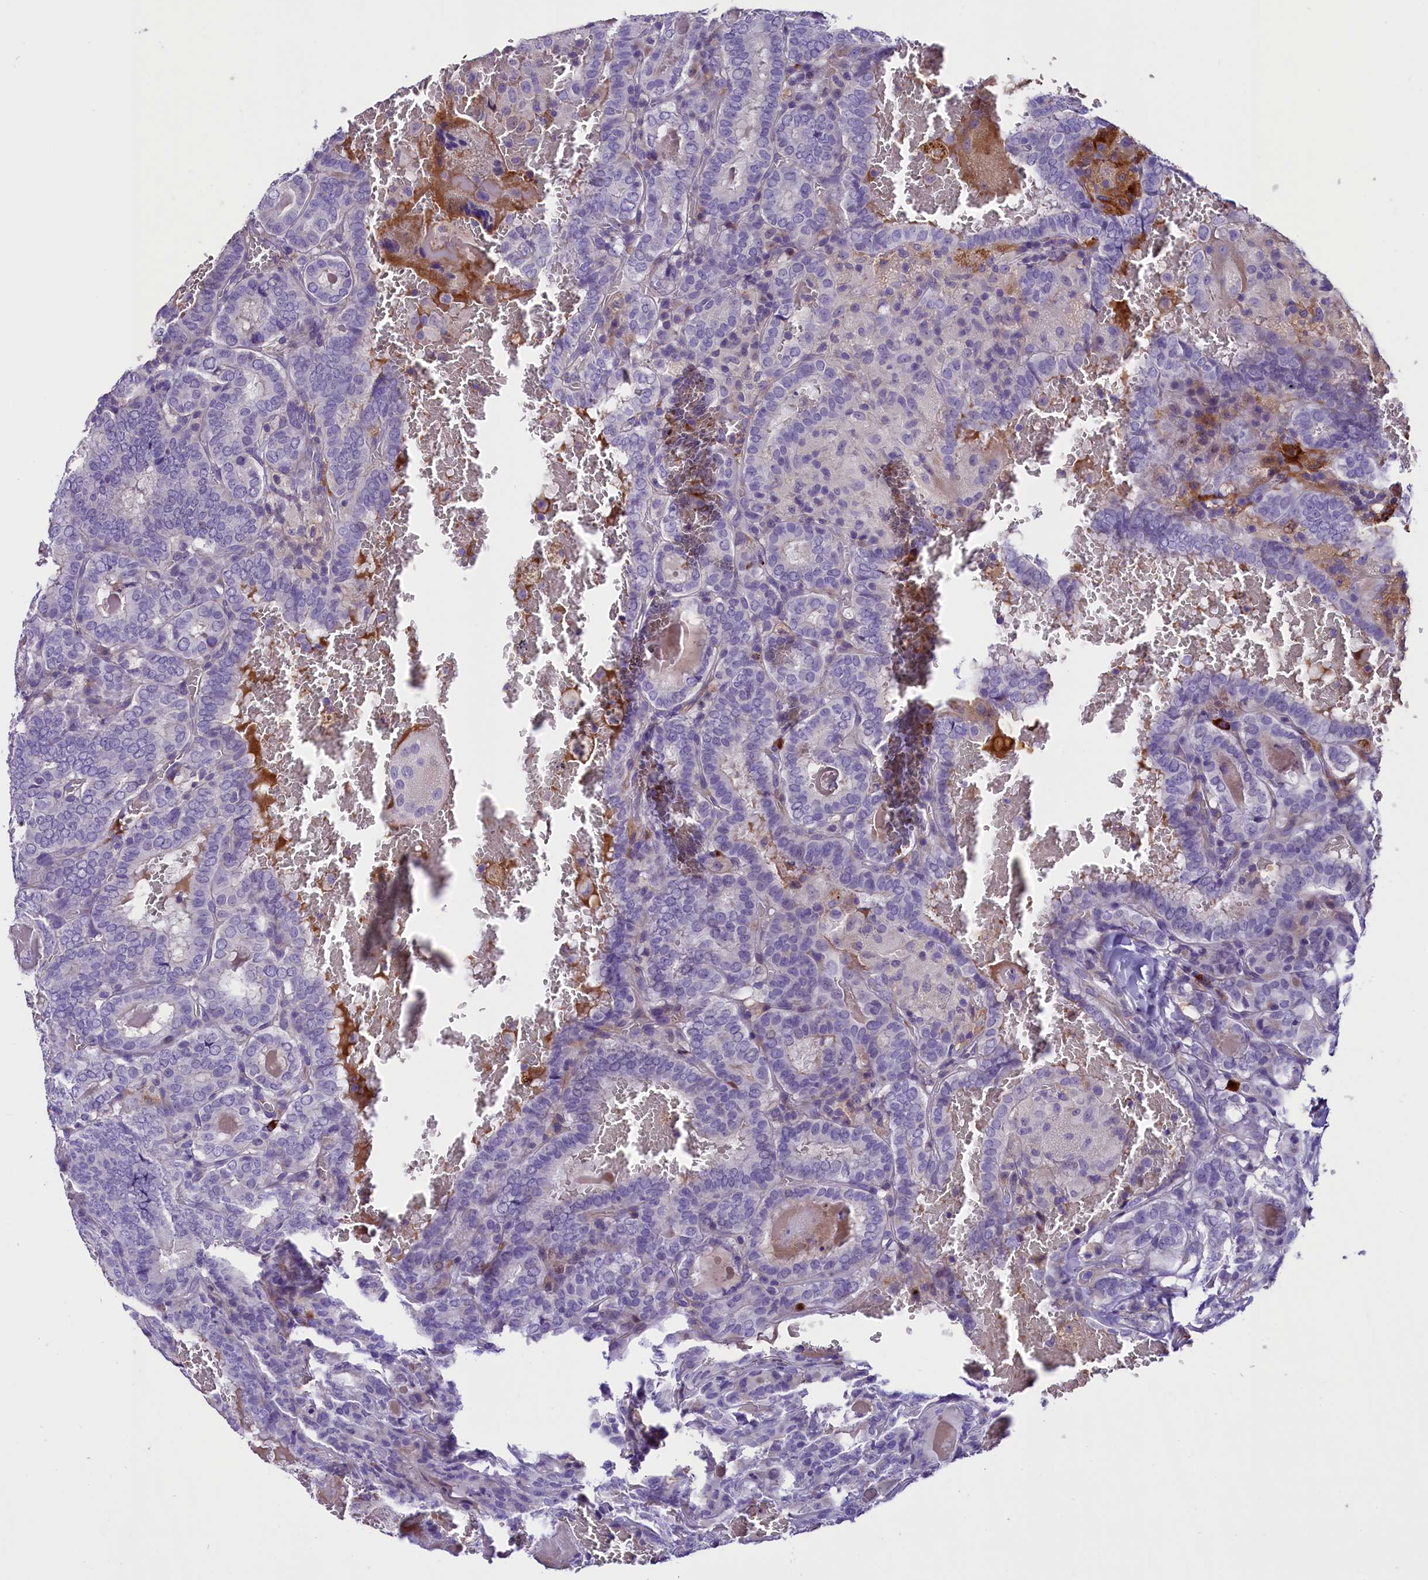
{"staining": {"intensity": "negative", "quantity": "none", "location": "none"}, "tissue": "thyroid cancer", "cell_type": "Tumor cells", "image_type": "cancer", "snomed": [{"axis": "morphology", "description": "Papillary adenocarcinoma, NOS"}, {"axis": "topography", "description": "Thyroid gland"}], "caption": "Tumor cells are negative for brown protein staining in thyroid cancer.", "gene": "MEX3B", "patient": {"sex": "female", "age": 72}}